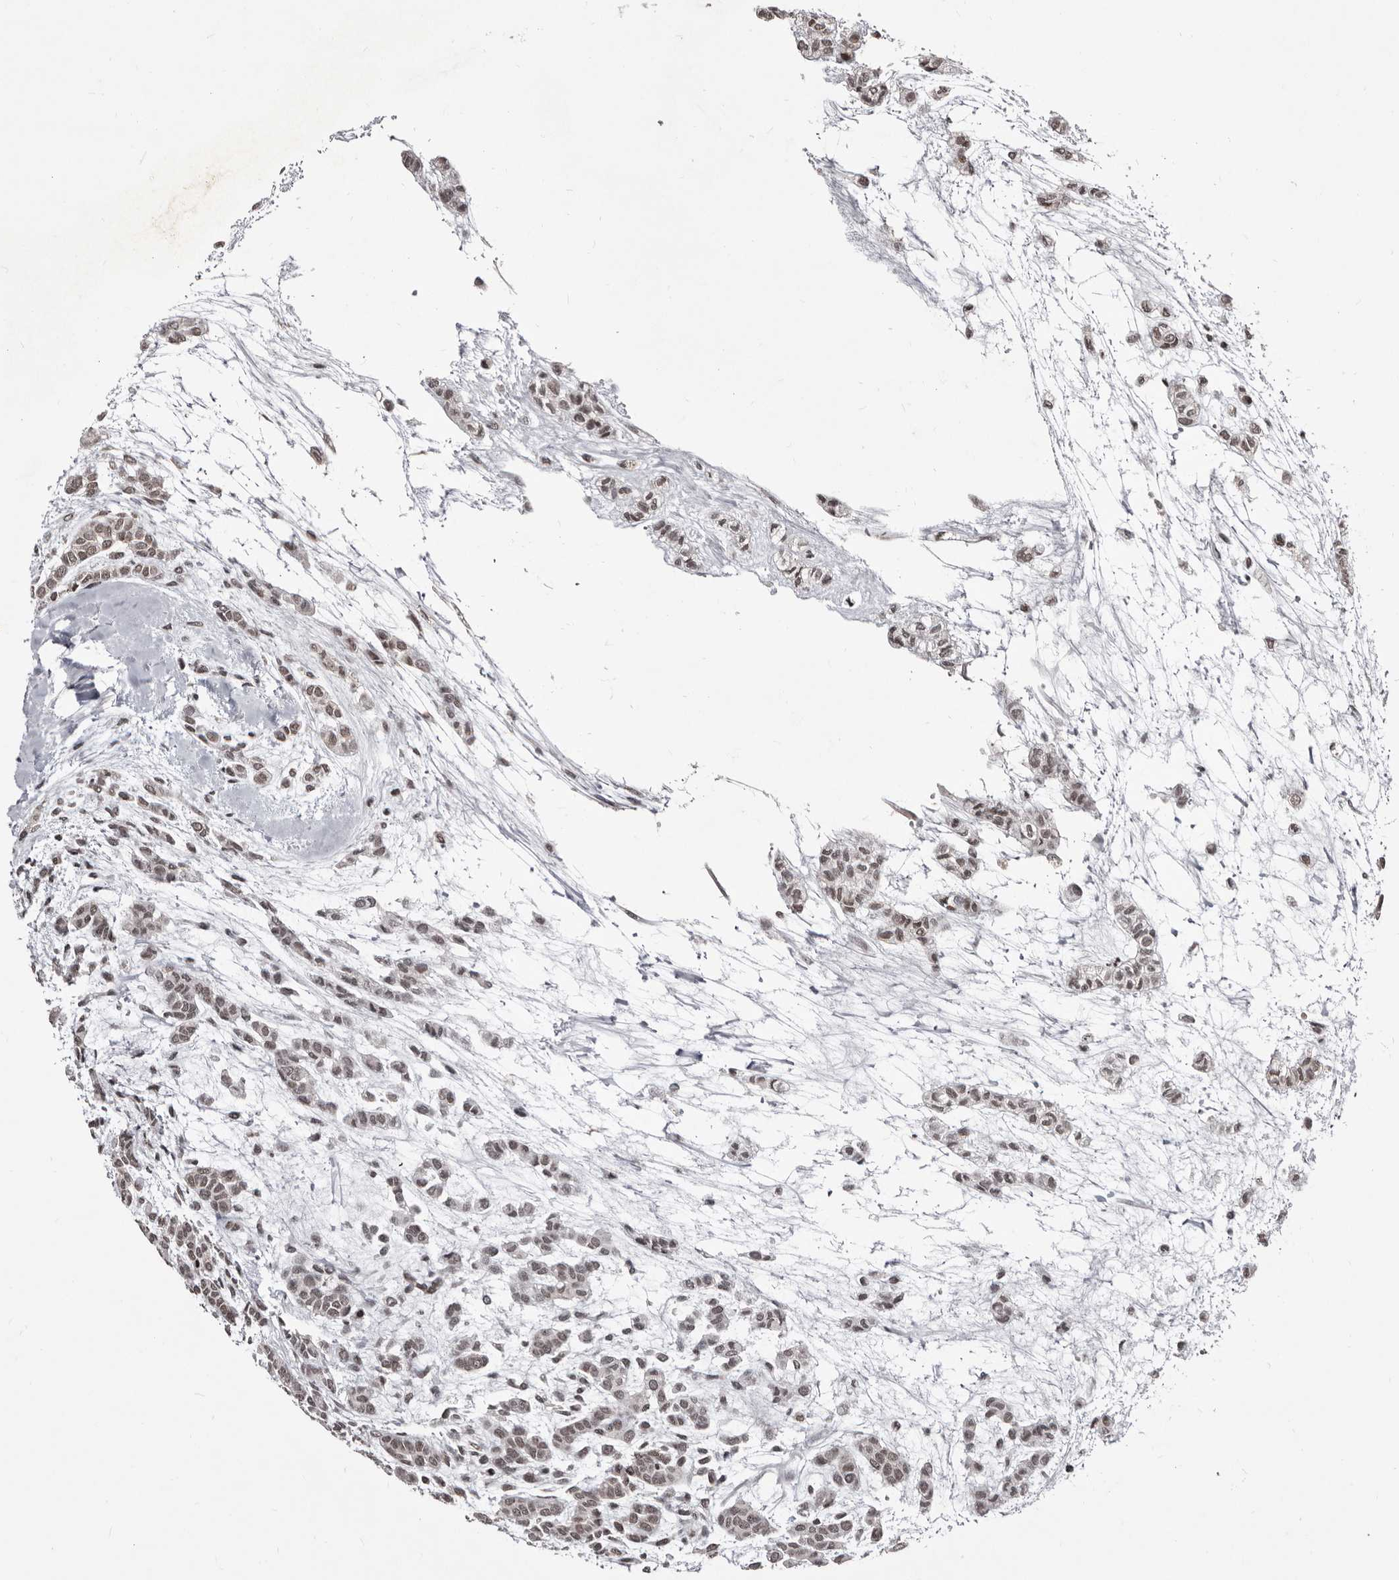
{"staining": {"intensity": "weak", "quantity": "<25%", "location": "nuclear"}, "tissue": "head and neck cancer", "cell_type": "Tumor cells", "image_type": "cancer", "snomed": [{"axis": "morphology", "description": "Adenocarcinoma, NOS"}, {"axis": "morphology", "description": "Adenoma, NOS"}, {"axis": "topography", "description": "Head-Neck"}], "caption": "Tumor cells show no significant expression in head and neck cancer.", "gene": "THUMPD1", "patient": {"sex": "female", "age": 55}}